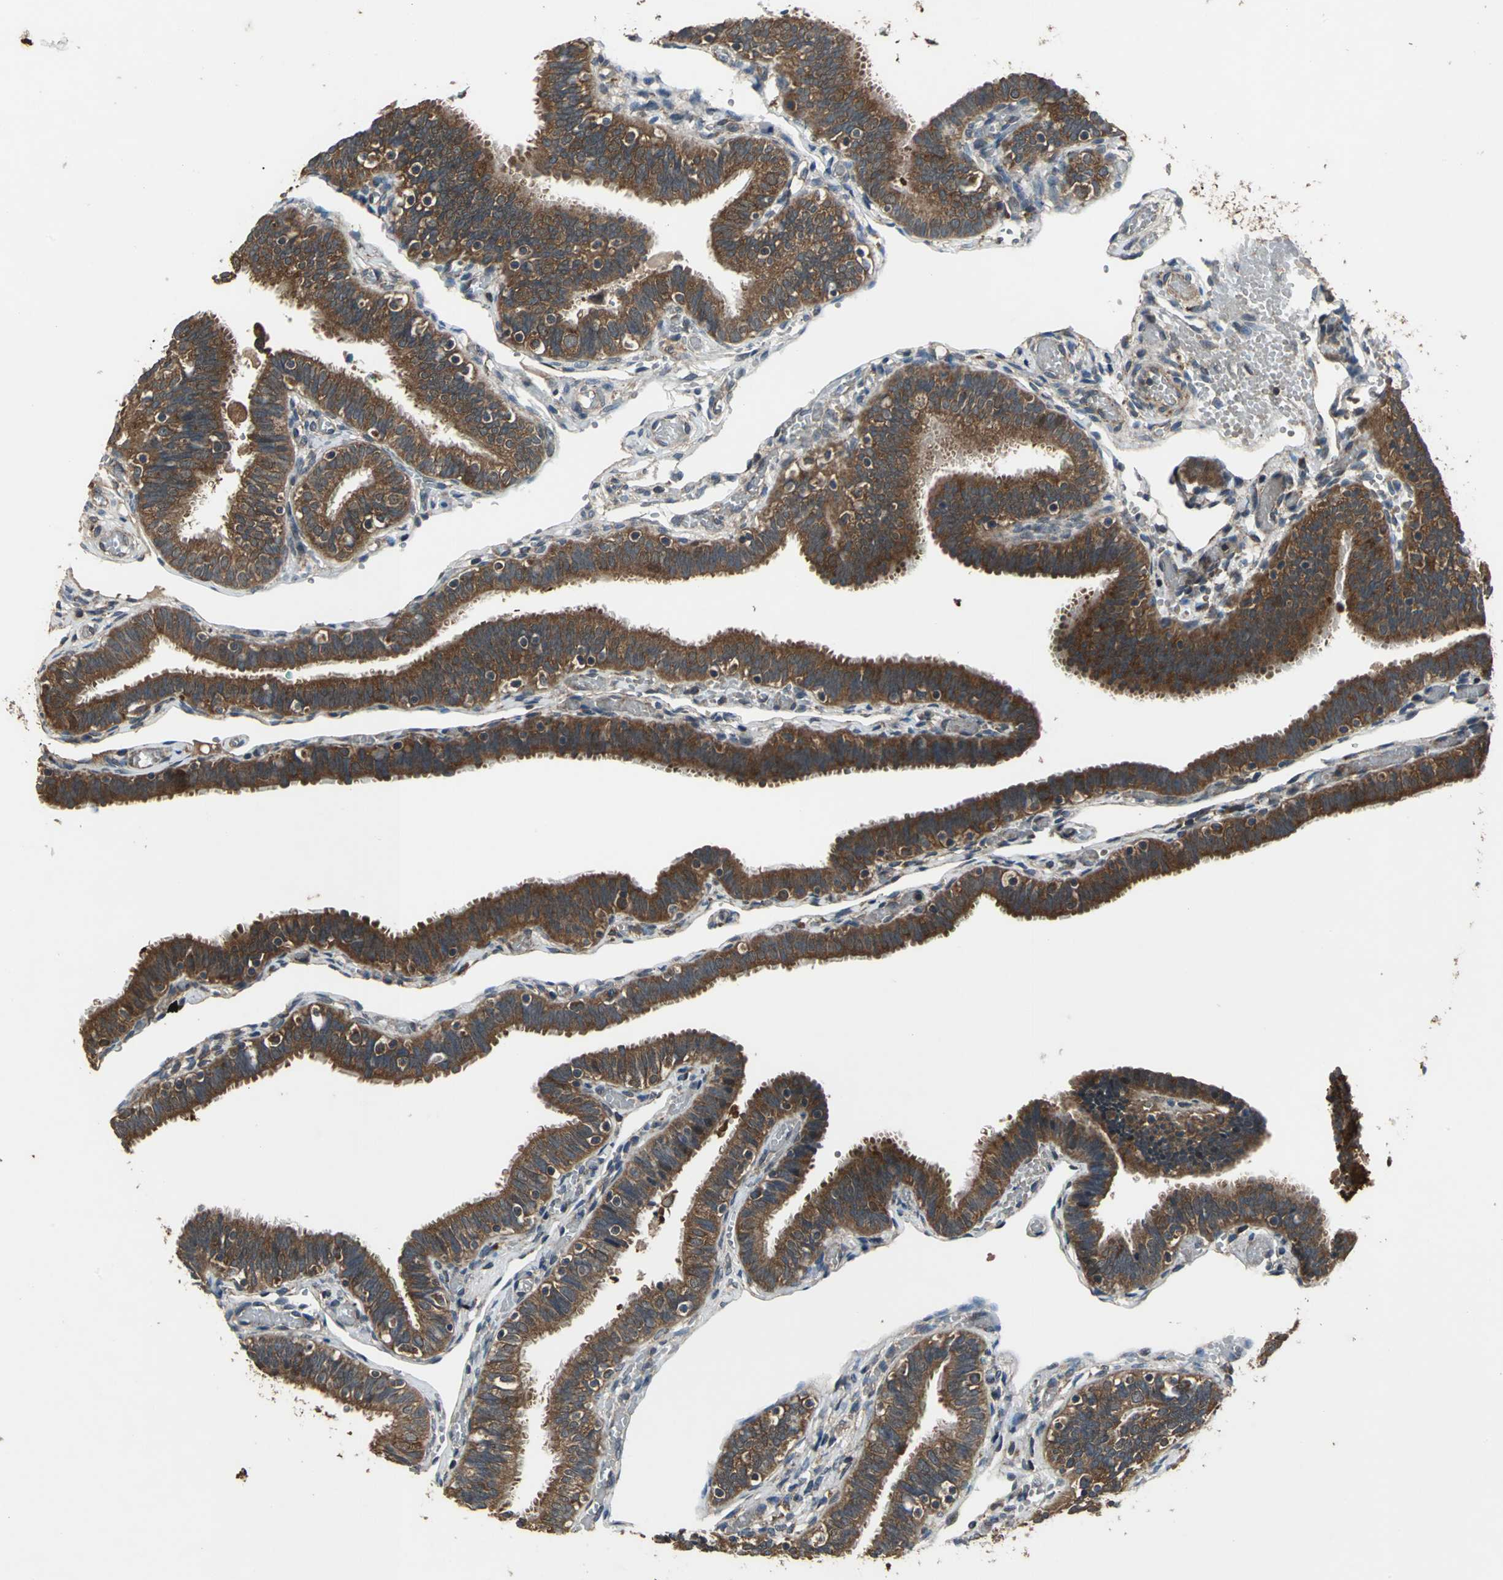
{"staining": {"intensity": "strong", "quantity": ">75%", "location": "cytoplasmic/membranous"}, "tissue": "fallopian tube", "cell_type": "Glandular cells", "image_type": "normal", "snomed": [{"axis": "morphology", "description": "Normal tissue, NOS"}, {"axis": "topography", "description": "Fallopian tube"}], "caption": "Strong cytoplasmic/membranous staining for a protein is seen in approximately >75% of glandular cells of unremarkable fallopian tube using IHC.", "gene": "ZNF608", "patient": {"sex": "female", "age": 46}}